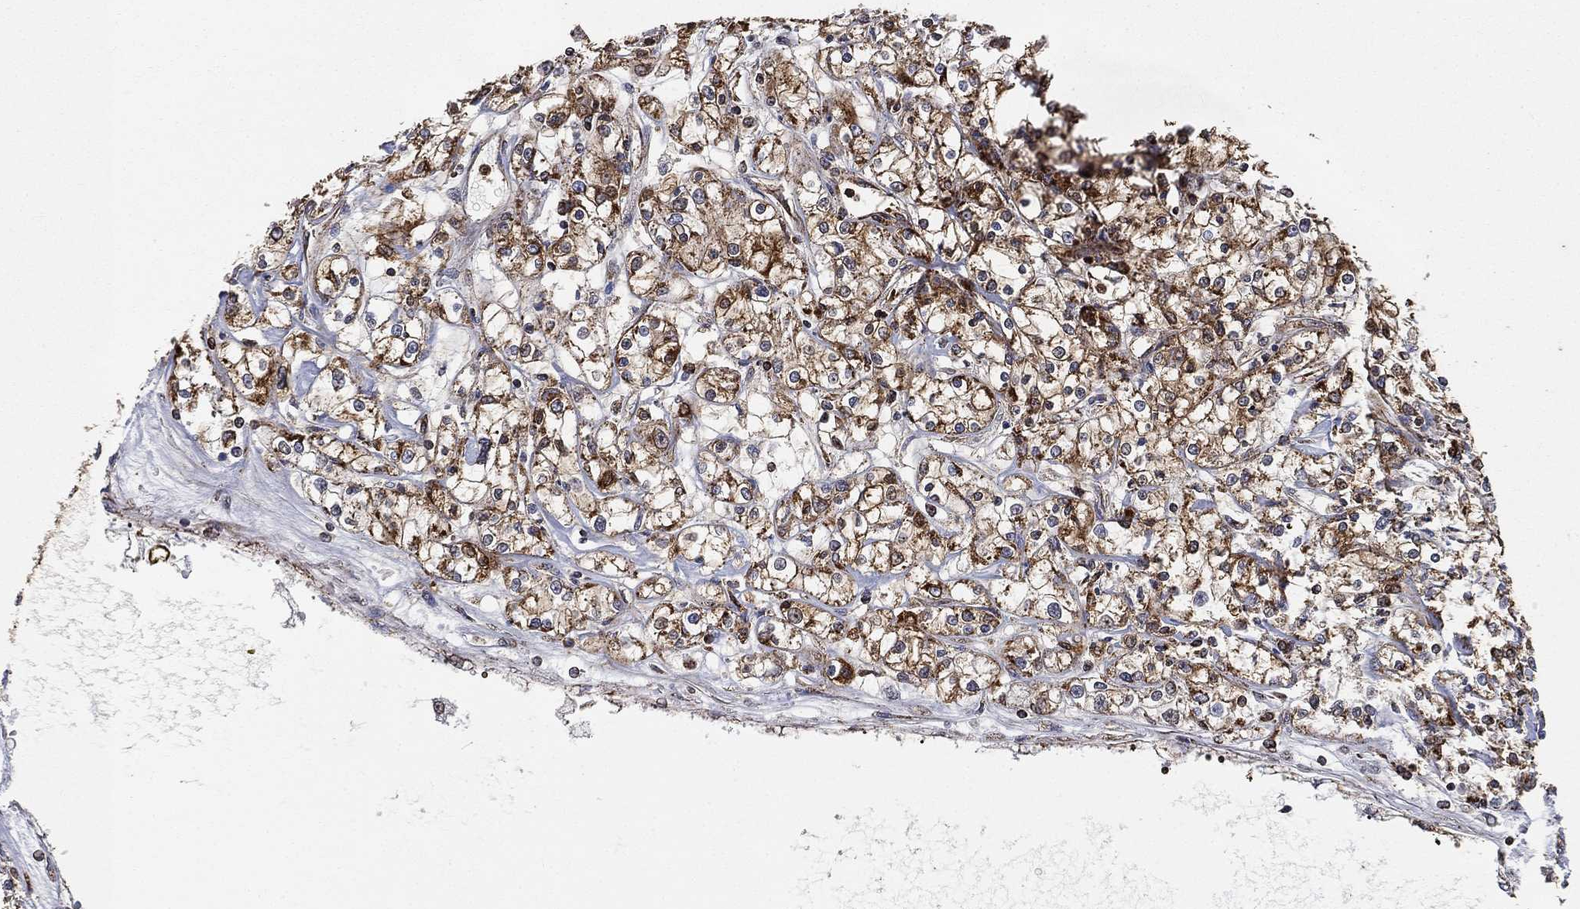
{"staining": {"intensity": "strong", "quantity": ">75%", "location": "cytoplasmic/membranous"}, "tissue": "renal cancer", "cell_type": "Tumor cells", "image_type": "cancer", "snomed": [{"axis": "morphology", "description": "Adenocarcinoma, NOS"}, {"axis": "topography", "description": "Kidney"}], "caption": "High-magnification brightfield microscopy of renal adenocarcinoma stained with DAB (brown) and counterstained with hematoxylin (blue). tumor cells exhibit strong cytoplasmic/membranous expression is present in about>75% of cells.", "gene": "SLC38A7", "patient": {"sex": "female", "age": 59}}